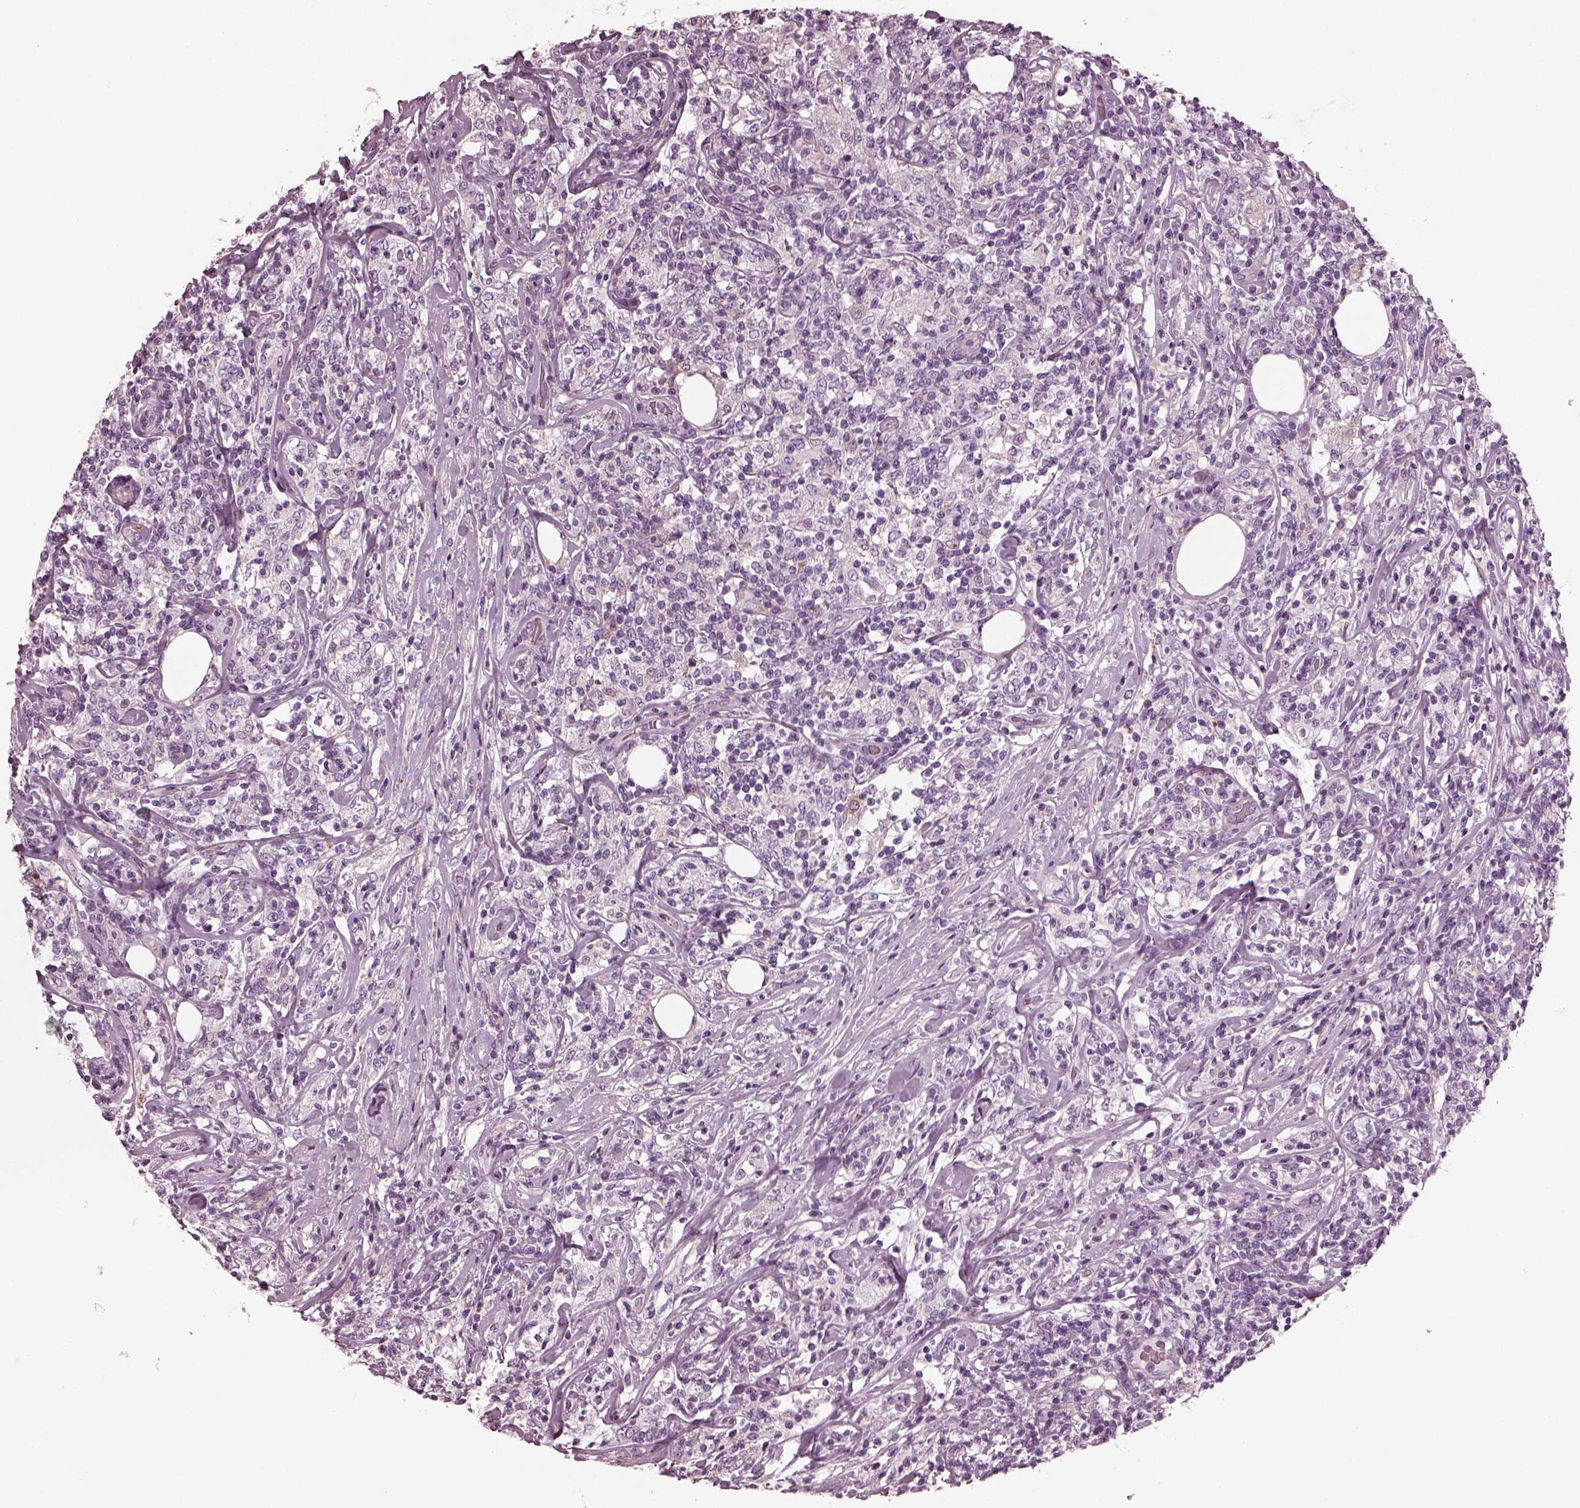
{"staining": {"intensity": "negative", "quantity": "none", "location": "none"}, "tissue": "lymphoma", "cell_type": "Tumor cells", "image_type": "cancer", "snomed": [{"axis": "morphology", "description": "Malignant lymphoma, non-Hodgkin's type, High grade"}, {"axis": "topography", "description": "Lymph node"}], "caption": "Immunohistochemistry of lymphoma displays no expression in tumor cells.", "gene": "GDF11", "patient": {"sex": "female", "age": 84}}